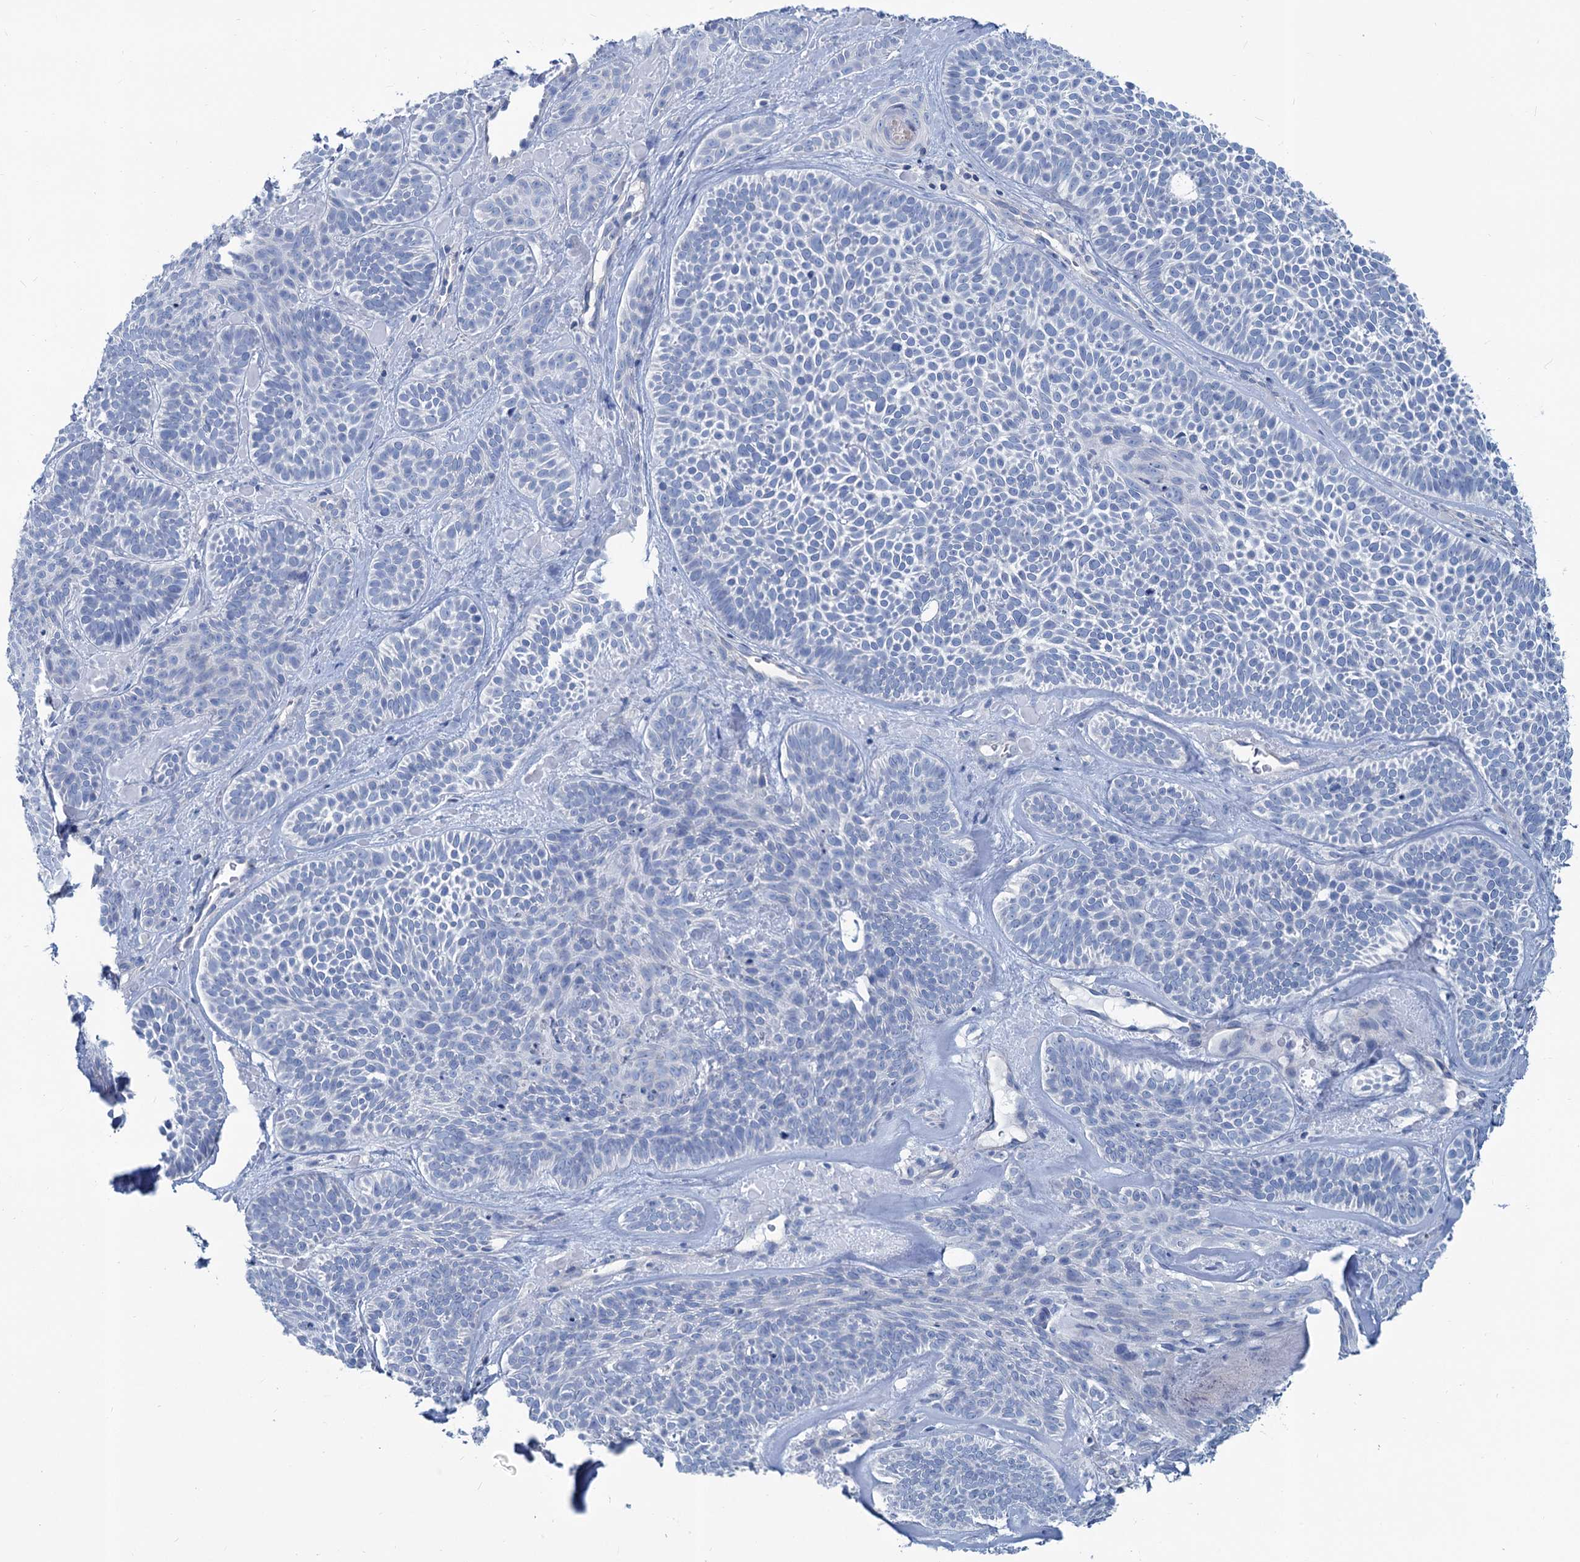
{"staining": {"intensity": "negative", "quantity": "none", "location": "none"}, "tissue": "skin cancer", "cell_type": "Tumor cells", "image_type": "cancer", "snomed": [{"axis": "morphology", "description": "Basal cell carcinoma"}, {"axis": "topography", "description": "Skin"}], "caption": "Micrograph shows no significant protein staining in tumor cells of skin cancer (basal cell carcinoma). (Stains: DAB (3,3'-diaminobenzidine) immunohistochemistry (IHC) with hematoxylin counter stain, Microscopy: brightfield microscopy at high magnification).", "gene": "SLC1A3", "patient": {"sex": "male", "age": 85}}